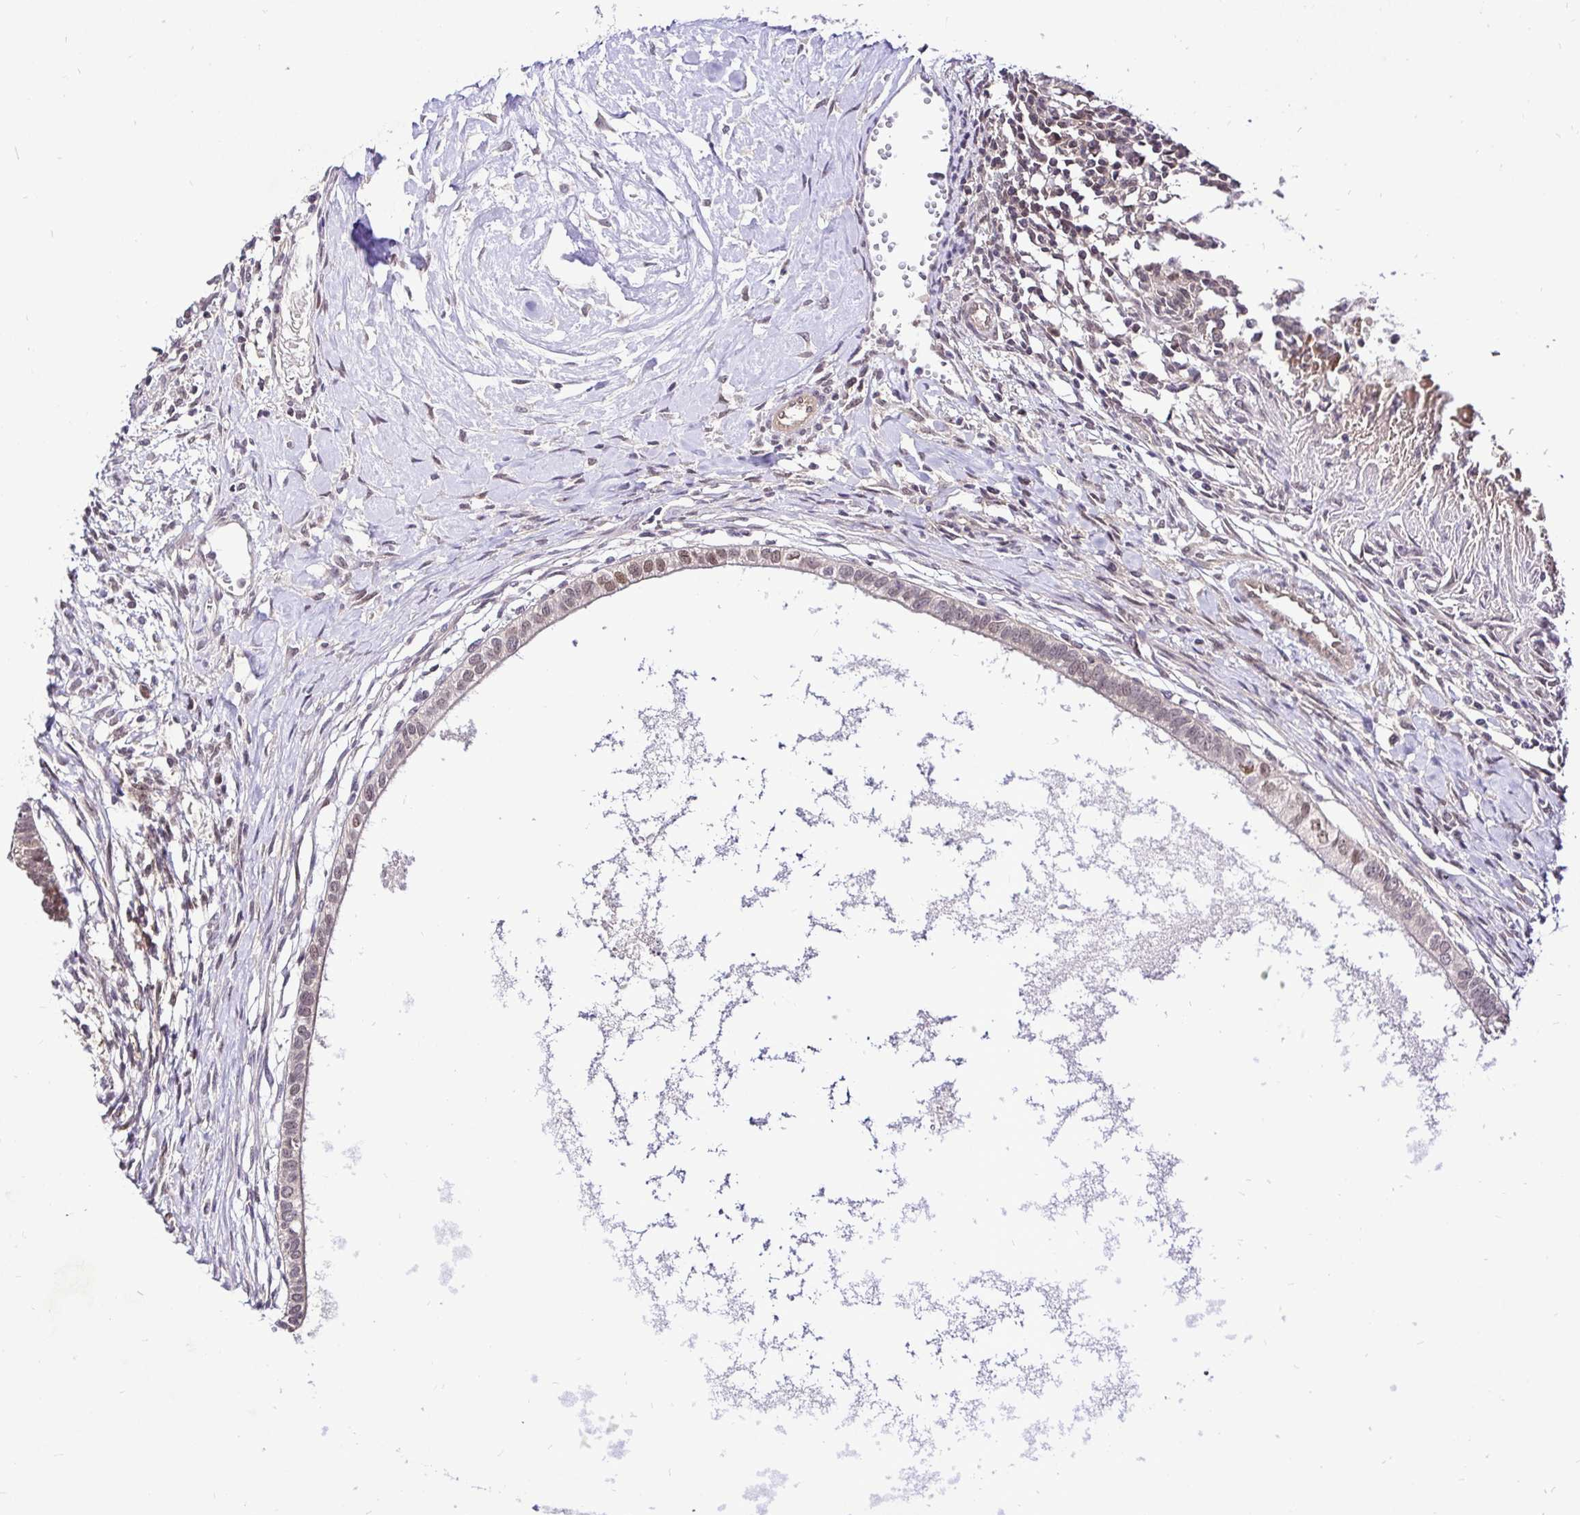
{"staining": {"intensity": "weak", "quantity": "25%-75%", "location": "nuclear"}, "tissue": "testis cancer", "cell_type": "Tumor cells", "image_type": "cancer", "snomed": [{"axis": "morphology", "description": "Carcinoma, Embryonal, NOS"}, {"axis": "topography", "description": "Testis"}], "caption": "IHC of human testis cancer shows low levels of weak nuclear expression in approximately 25%-75% of tumor cells.", "gene": "UBE2M", "patient": {"sex": "male", "age": 37}}